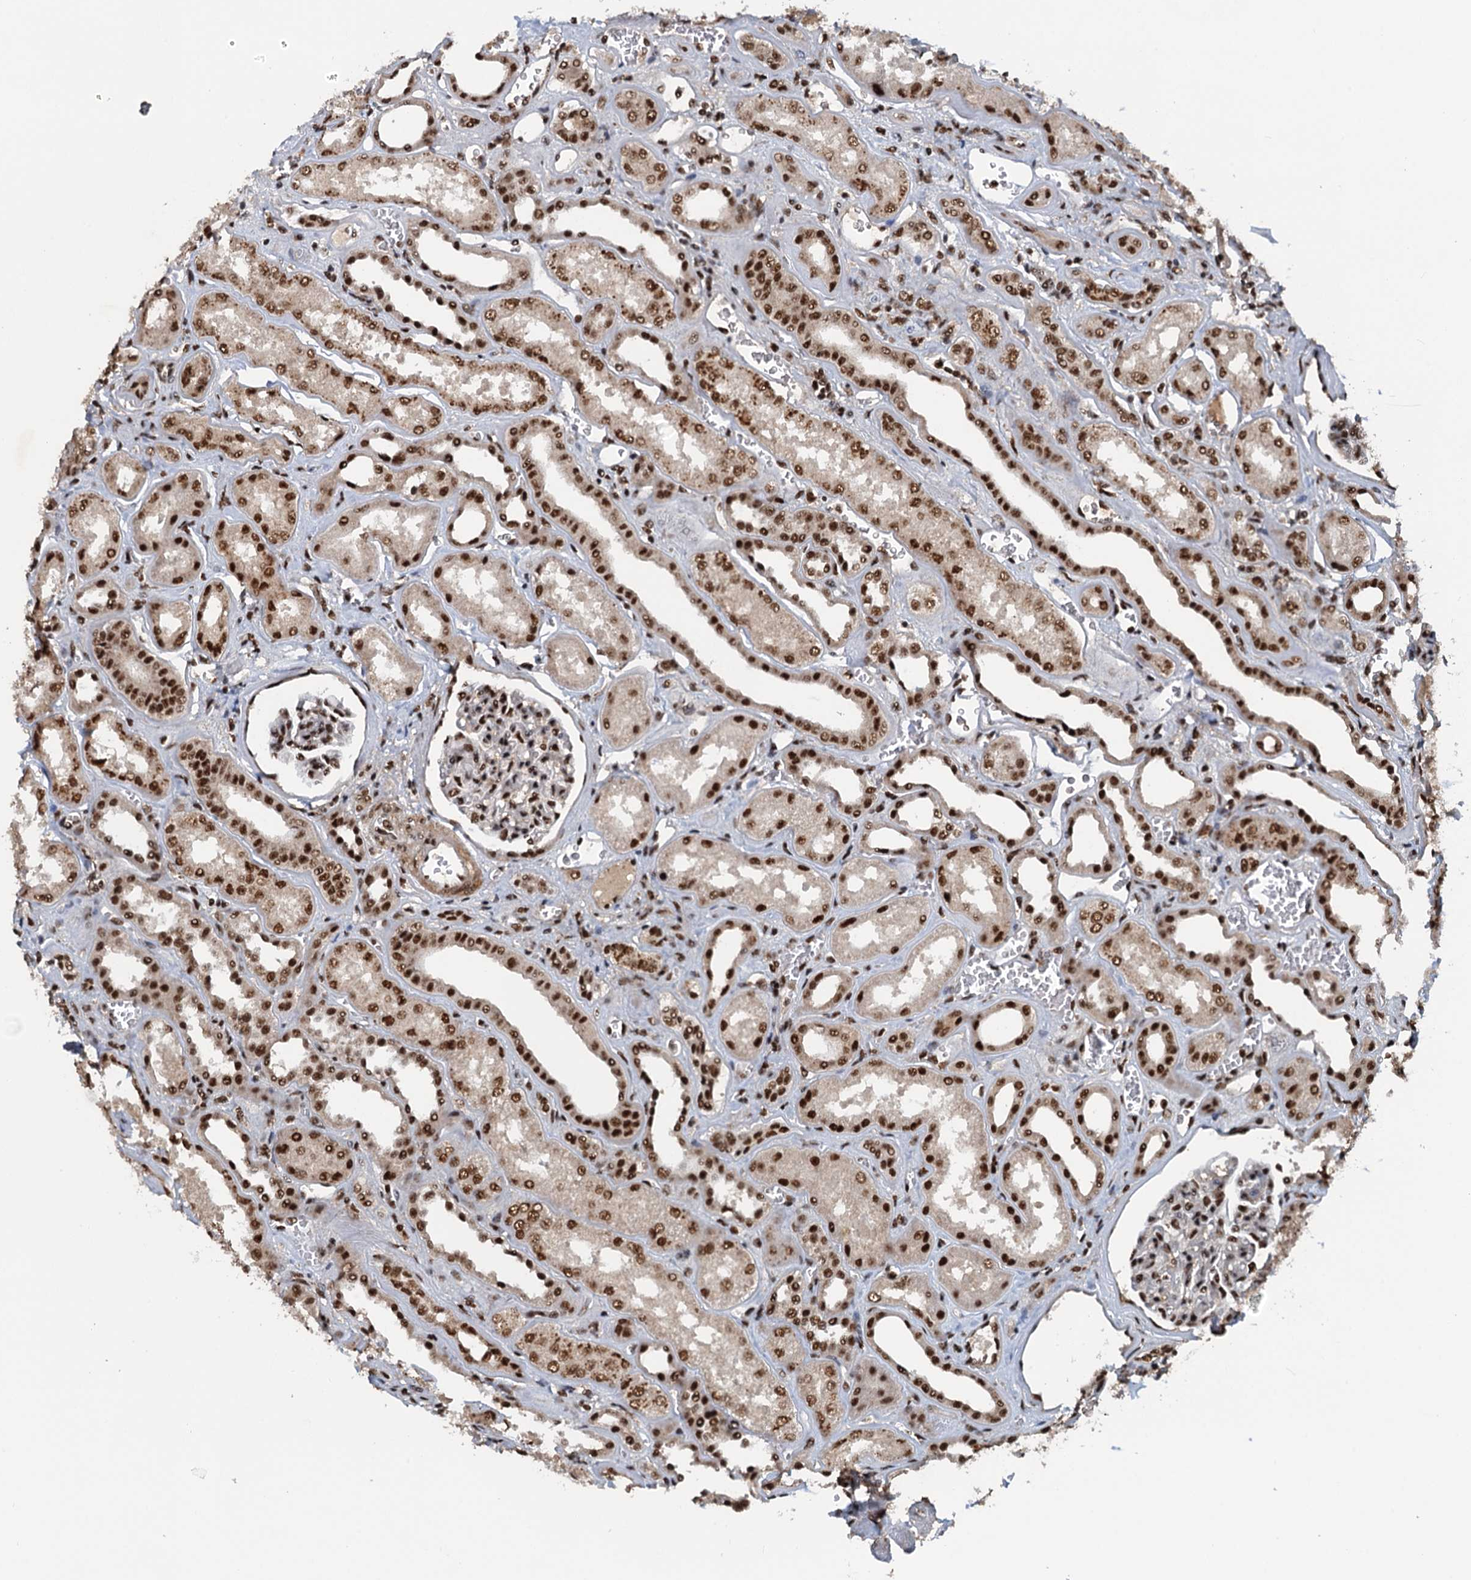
{"staining": {"intensity": "strong", "quantity": ">75%", "location": "nuclear"}, "tissue": "kidney", "cell_type": "Cells in glomeruli", "image_type": "normal", "snomed": [{"axis": "morphology", "description": "Normal tissue, NOS"}, {"axis": "morphology", "description": "Adenocarcinoma, NOS"}, {"axis": "topography", "description": "Kidney"}], "caption": "Immunohistochemistry image of benign kidney stained for a protein (brown), which reveals high levels of strong nuclear positivity in approximately >75% of cells in glomeruli.", "gene": "ZC3H18", "patient": {"sex": "female", "age": 68}}